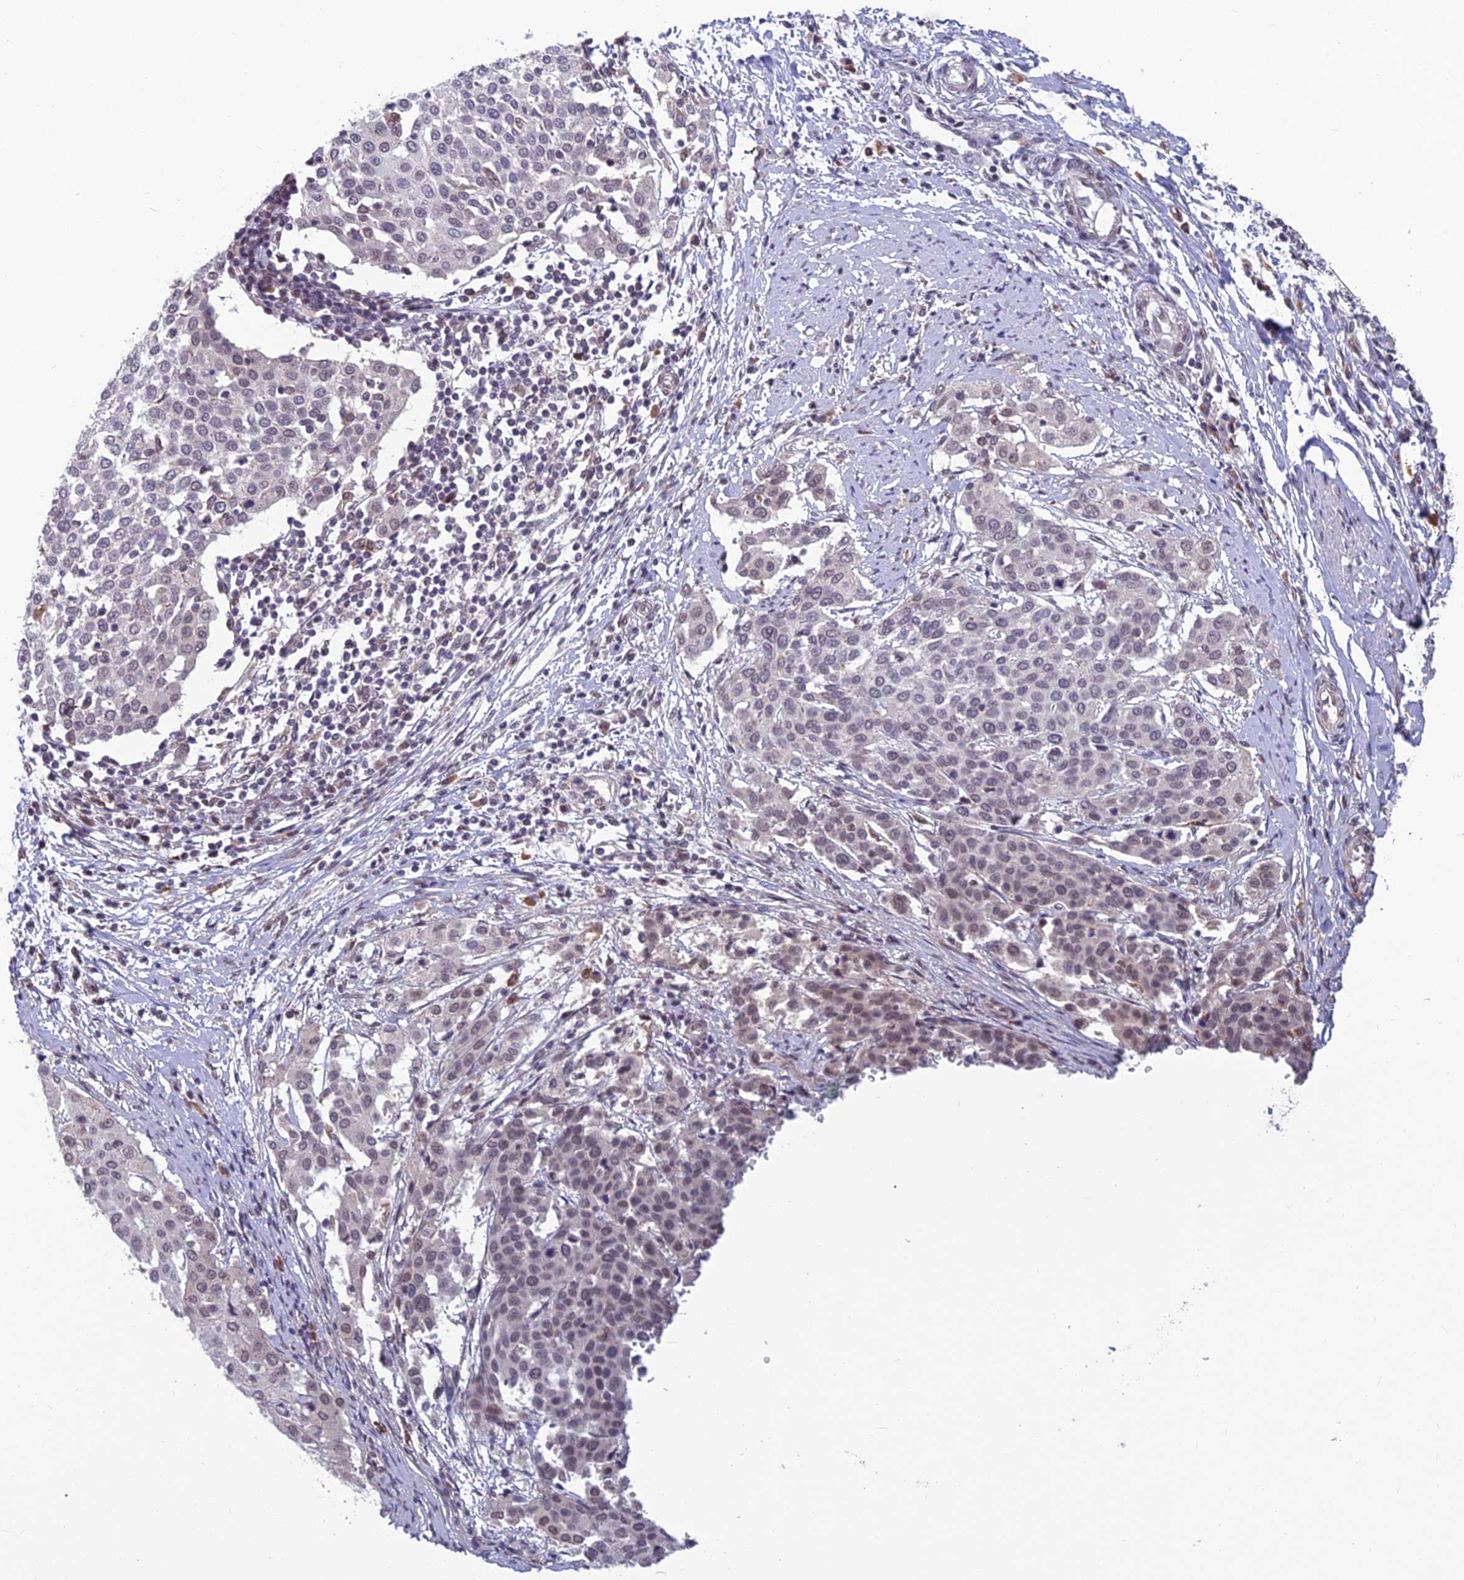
{"staining": {"intensity": "weak", "quantity": "<25%", "location": "nuclear"}, "tissue": "cervical cancer", "cell_type": "Tumor cells", "image_type": "cancer", "snomed": [{"axis": "morphology", "description": "Squamous cell carcinoma, NOS"}, {"axis": "topography", "description": "Cervix"}], "caption": "A photomicrograph of squamous cell carcinoma (cervical) stained for a protein shows no brown staining in tumor cells.", "gene": "FBRS", "patient": {"sex": "female", "age": 44}}